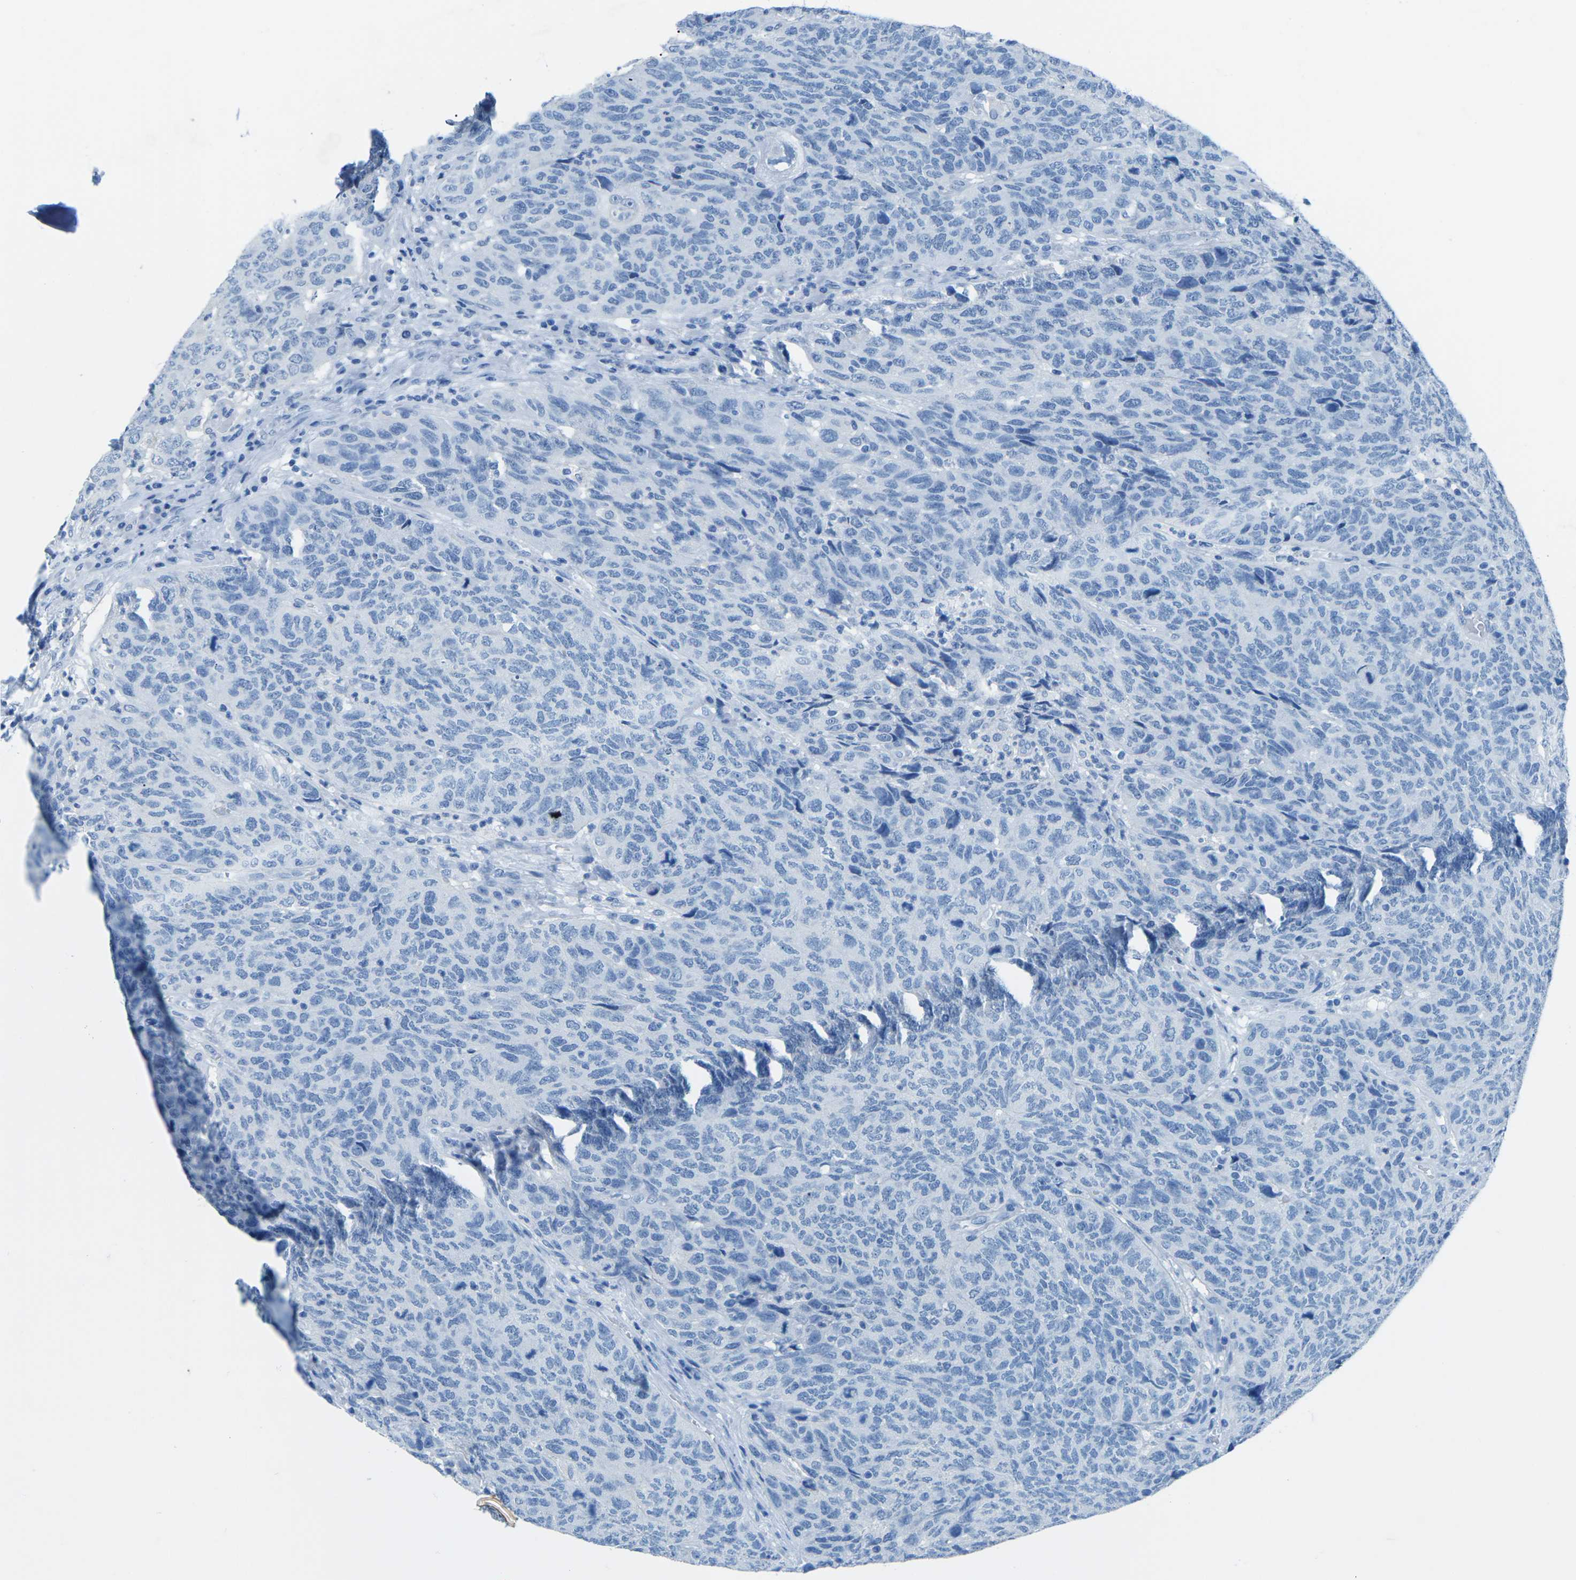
{"staining": {"intensity": "negative", "quantity": "none", "location": "none"}, "tissue": "head and neck cancer", "cell_type": "Tumor cells", "image_type": "cancer", "snomed": [{"axis": "morphology", "description": "Squamous cell carcinoma, NOS"}, {"axis": "topography", "description": "Head-Neck"}], "caption": "An image of squamous cell carcinoma (head and neck) stained for a protein displays no brown staining in tumor cells.", "gene": "MYH8", "patient": {"sex": "male", "age": 66}}